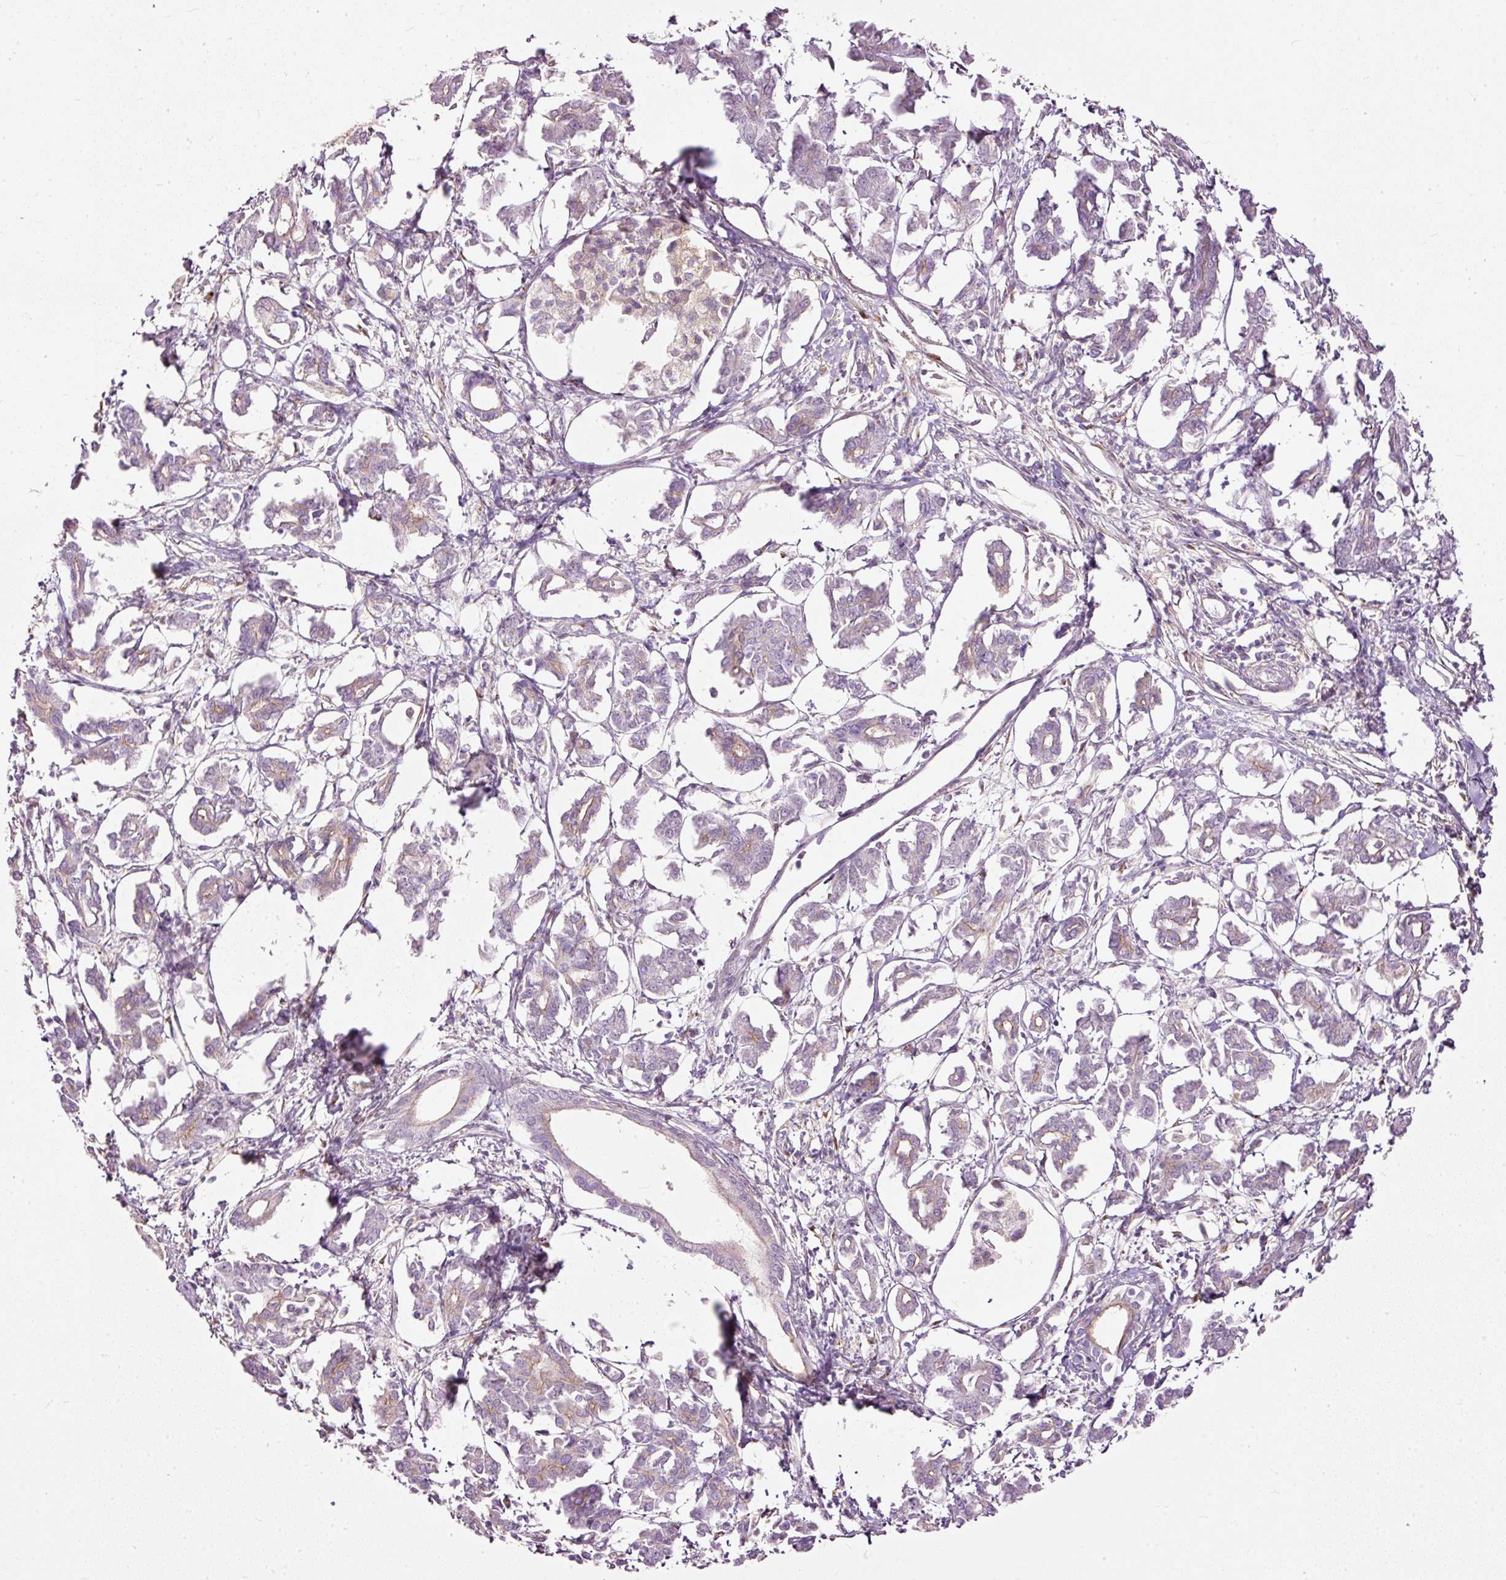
{"staining": {"intensity": "negative", "quantity": "none", "location": "none"}, "tissue": "pancreatic cancer", "cell_type": "Tumor cells", "image_type": "cancer", "snomed": [{"axis": "morphology", "description": "Adenocarcinoma, NOS"}, {"axis": "topography", "description": "Pancreas"}], "caption": "Immunohistochemical staining of pancreatic cancer shows no significant staining in tumor cells.", "gene": "PAQR9", "patient": {"sex": "male", "age": 61}}